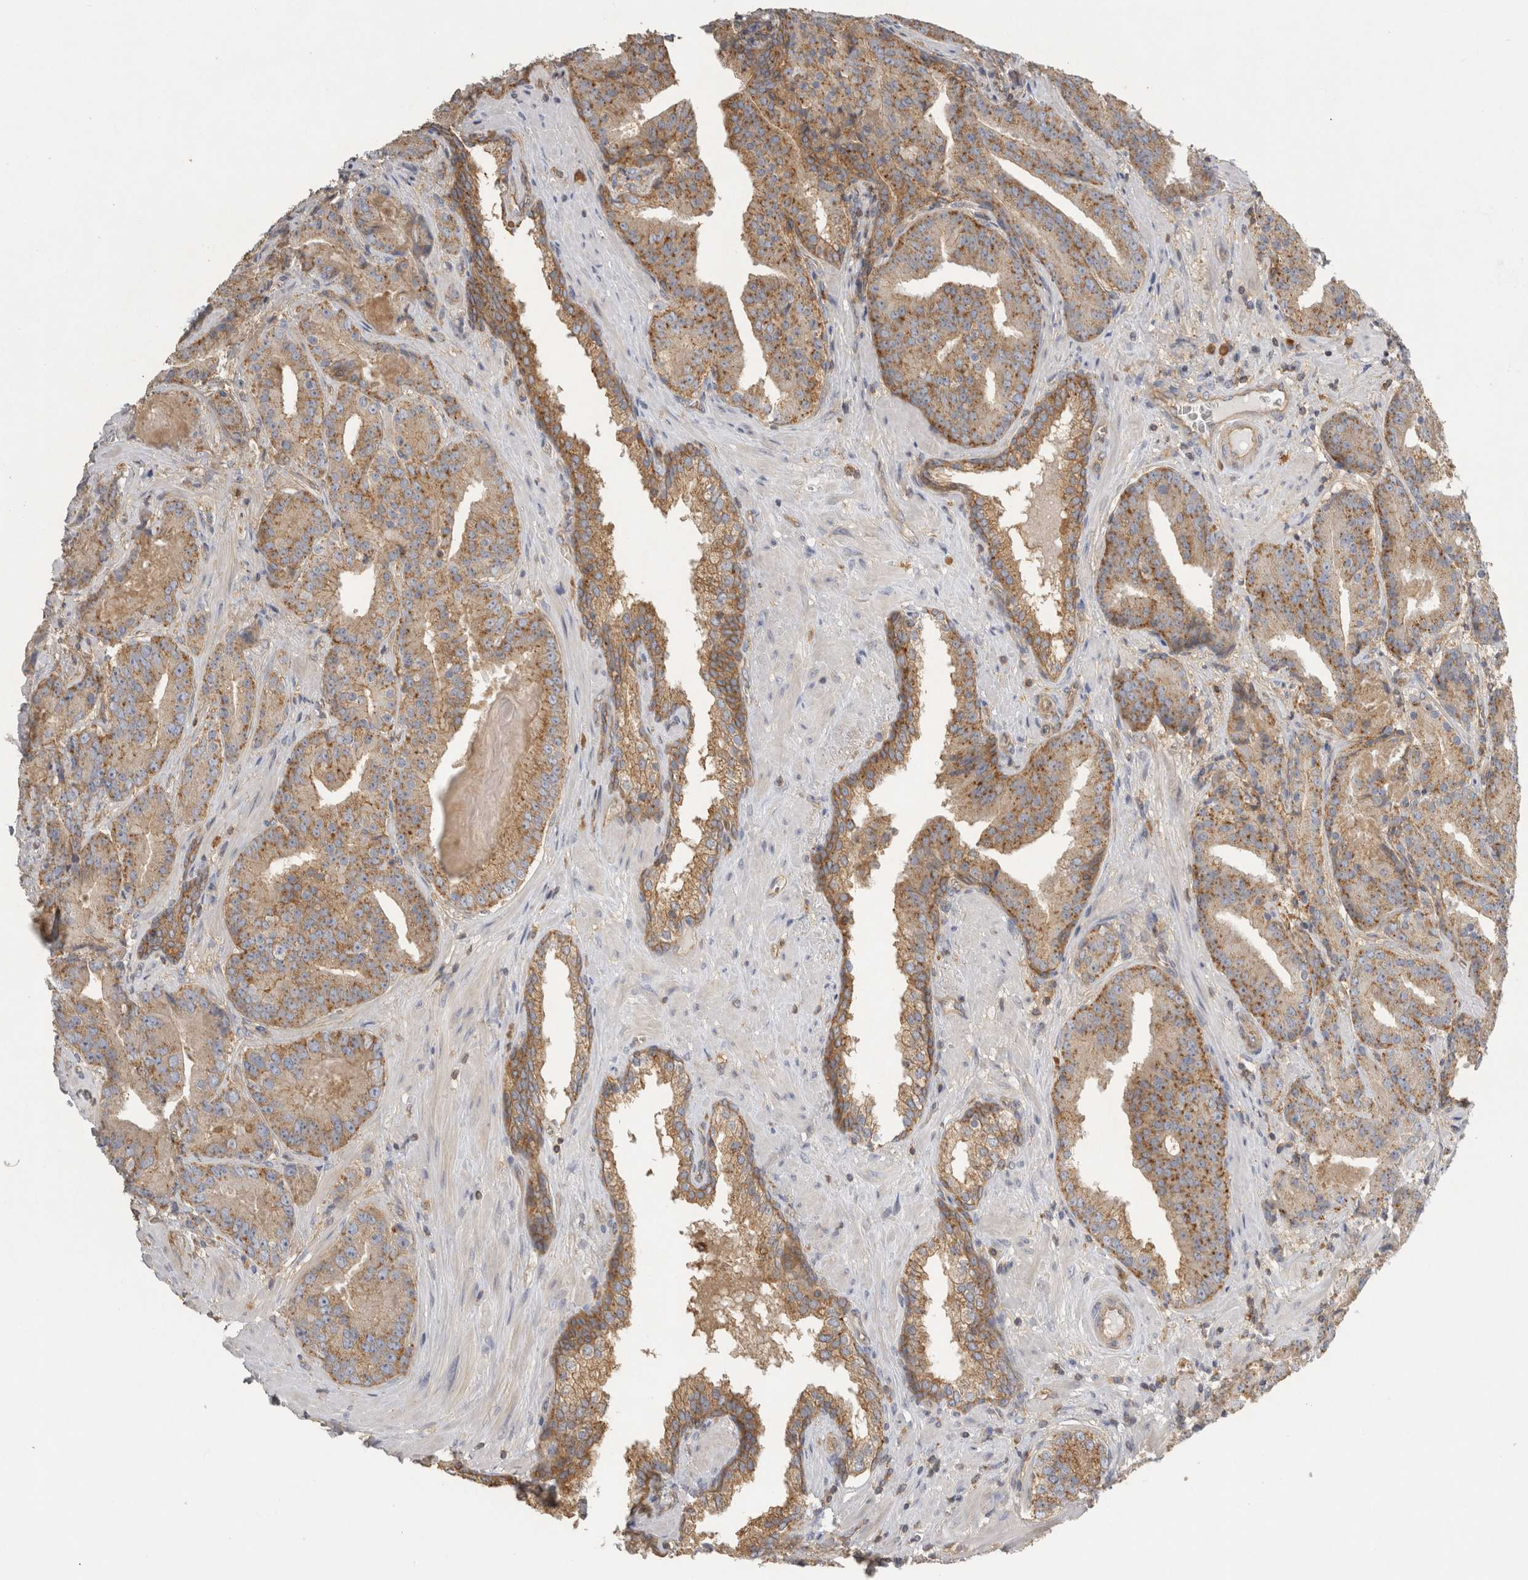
{"staining": {"intensity": "moderate", "quantity": ">75%", "location": "cytoplasmic/membranous"}, "tissue": "prostate cancer", "cell_type": "Tumor cells", "image_type": "cancer", "snomed": [{"axis": "morphology", "description": "Adenocarcinoma, Low grade"}, {"axis": "topography", "description": "Prostate"}], "caption": "Brown immunohistochemical staining in human low-grade adenocarcinoma (prostate) demonstrates moderate cytoplasmic/membranous expression in about >75% of tumor cells. (brown staining indicates protein expression, while blue staining denotes nuclei).", "gene": "CHMP6", "patient": {"sex": "male", "age": 67}}